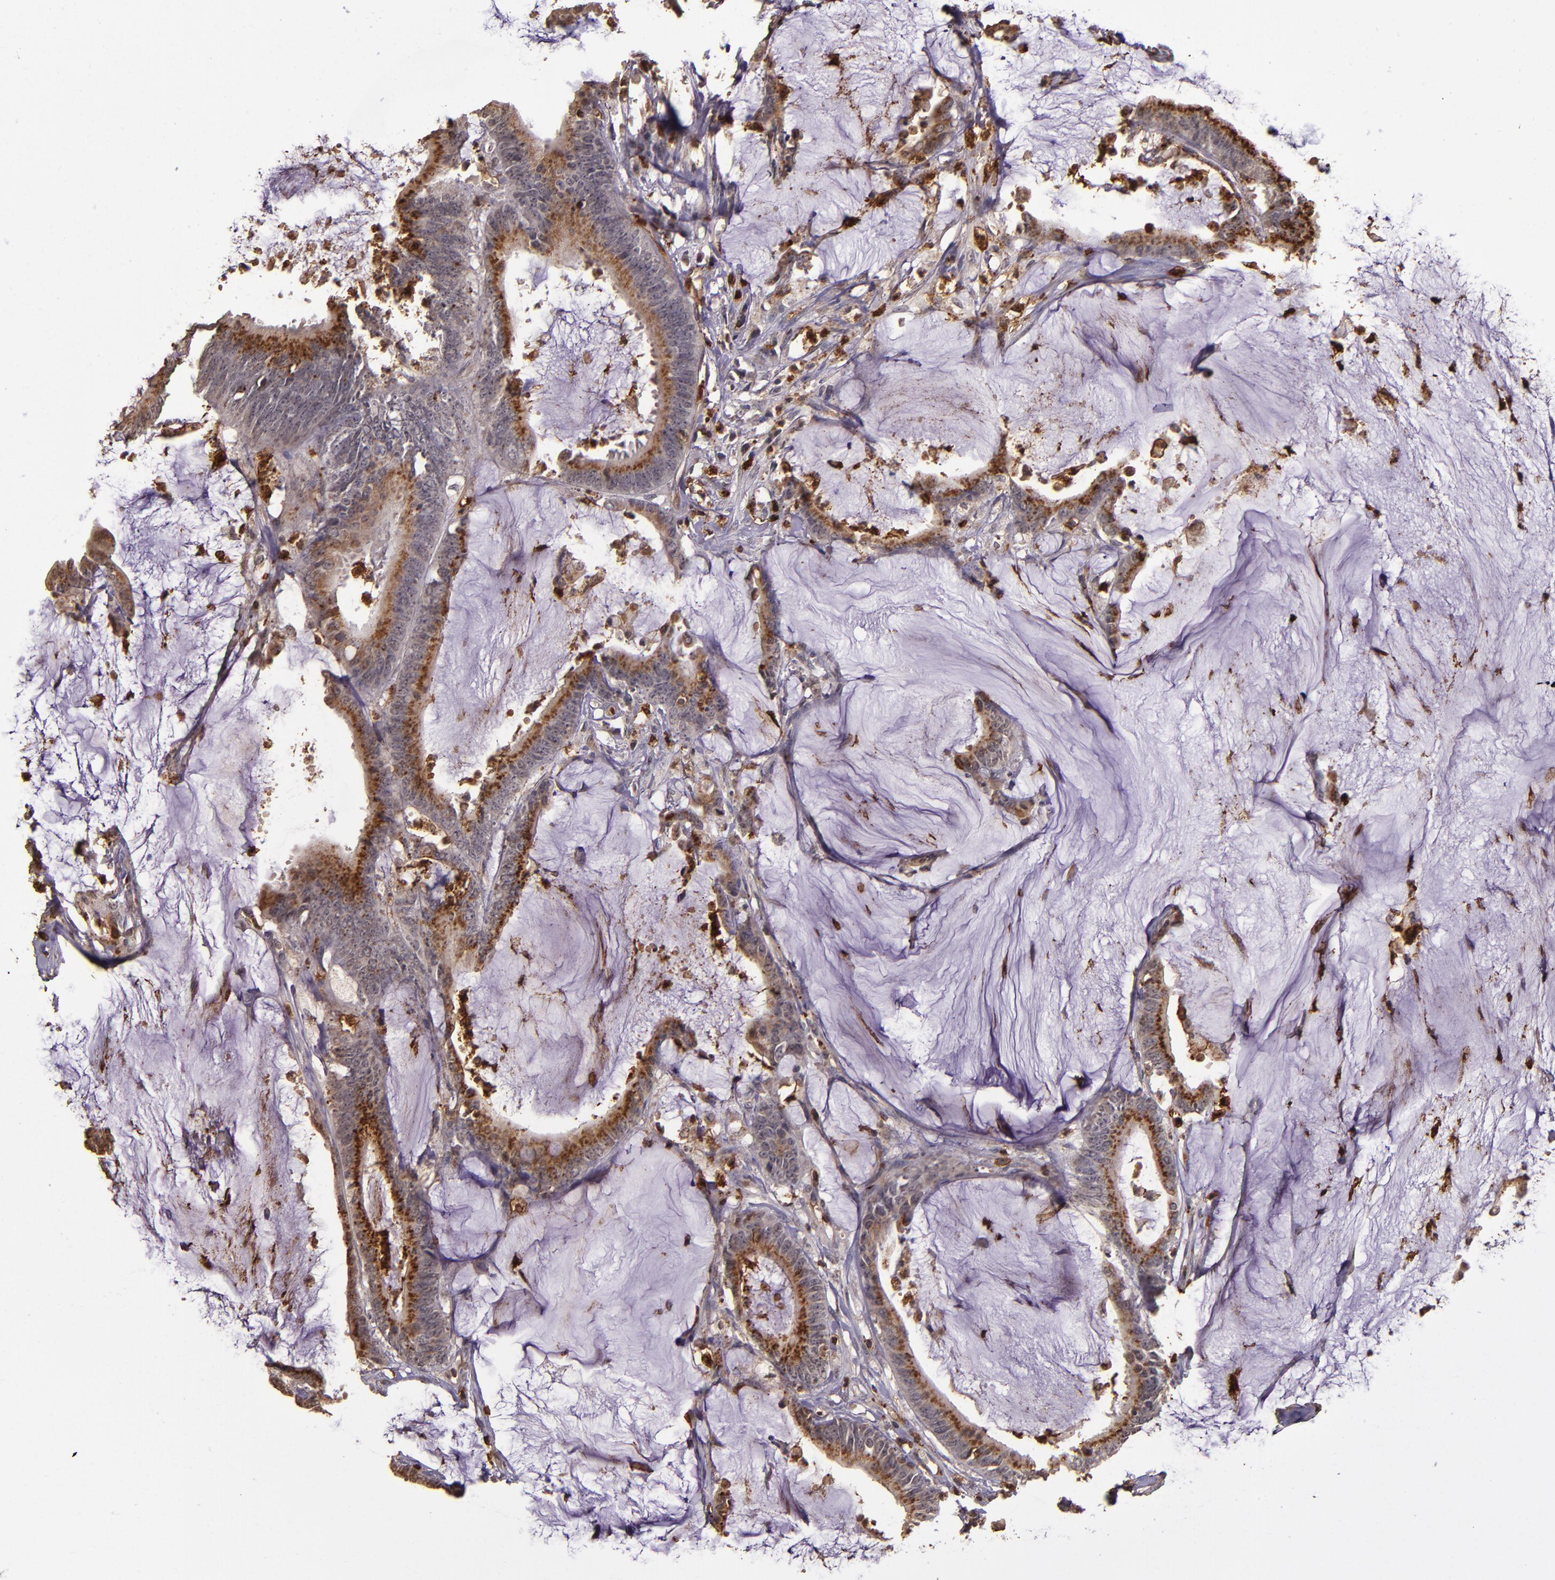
{"staining": {"intensity": "moderate", "quantity": ">75%", "location": "cytoplasmic/membranous"}, "tissue": "colorectal cancer", "cell_type": "Tumor cells", "image_type": "cancer", "snomed": [{"axis": "morphology", "description": "Adenocarcinoma, NOS"}, {"axis": "topography", "description": "Rectum"}], "caption": "Immunohistochemistry (IHC) of adenocarcinoma (colorectal) reveals medium levels of moderate cytoplasmic/membranous expression in approximately >75% of tumor cells.", "gene": "SLC2A3", "patient": {"sex": "female", "age": 66}}